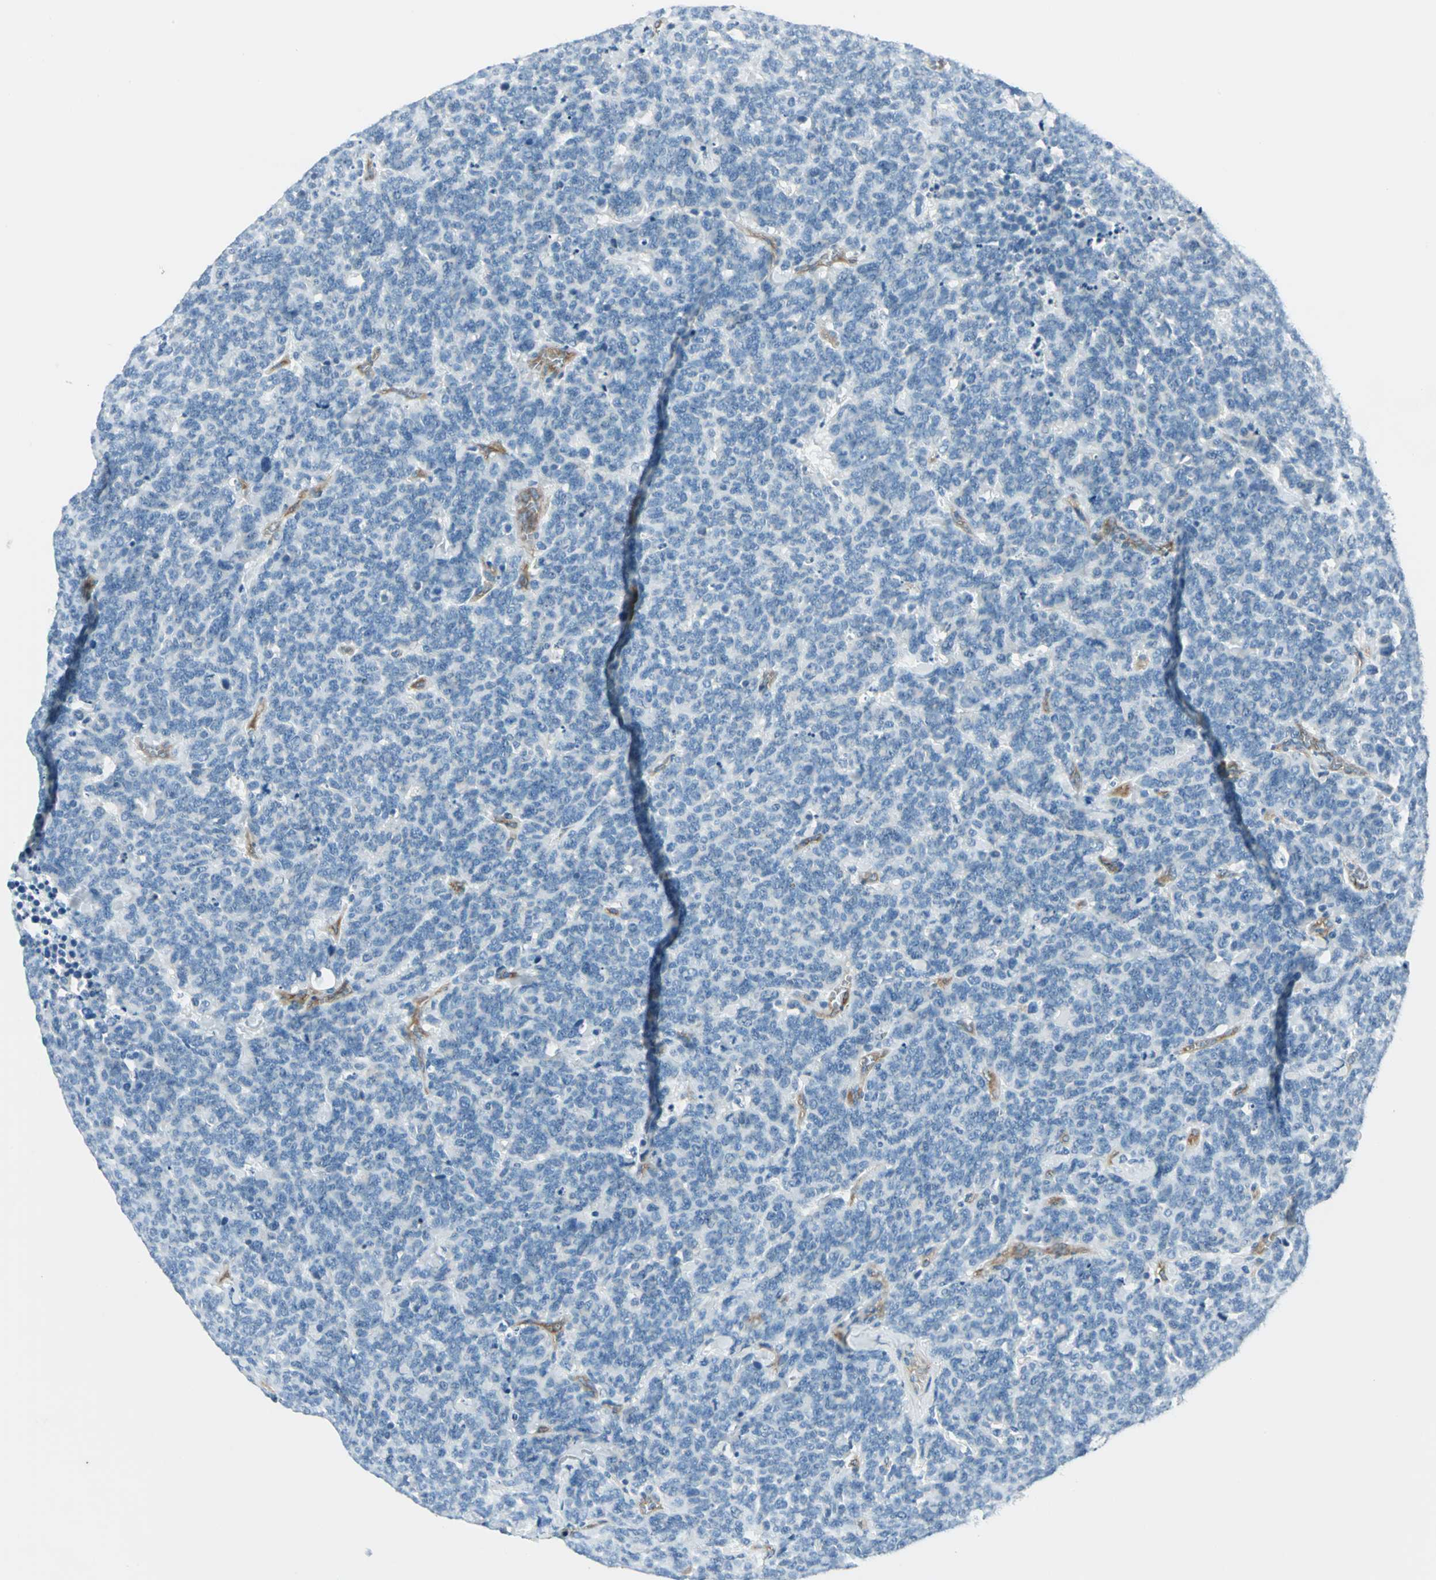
{"staining": {"intensity": "negative", "quantity": "none", "location": "none"}, "tissue": "lung cancer", "cell_type": "Tumor cells", "image_type": "cancer", "snomed": [{"axis": "morphology", "description": "Neoplasm, malignant, NOS"}, {"axis": "topography", "description": "Lung"}], "caption": "This is an immunohistochemistry (IHC) photomicrograph of lung malignant neoplasm. There is no positivity in tumor cells.", "gene": "CDC42EP1", "patient": {"sex": "female", "age": 58}}